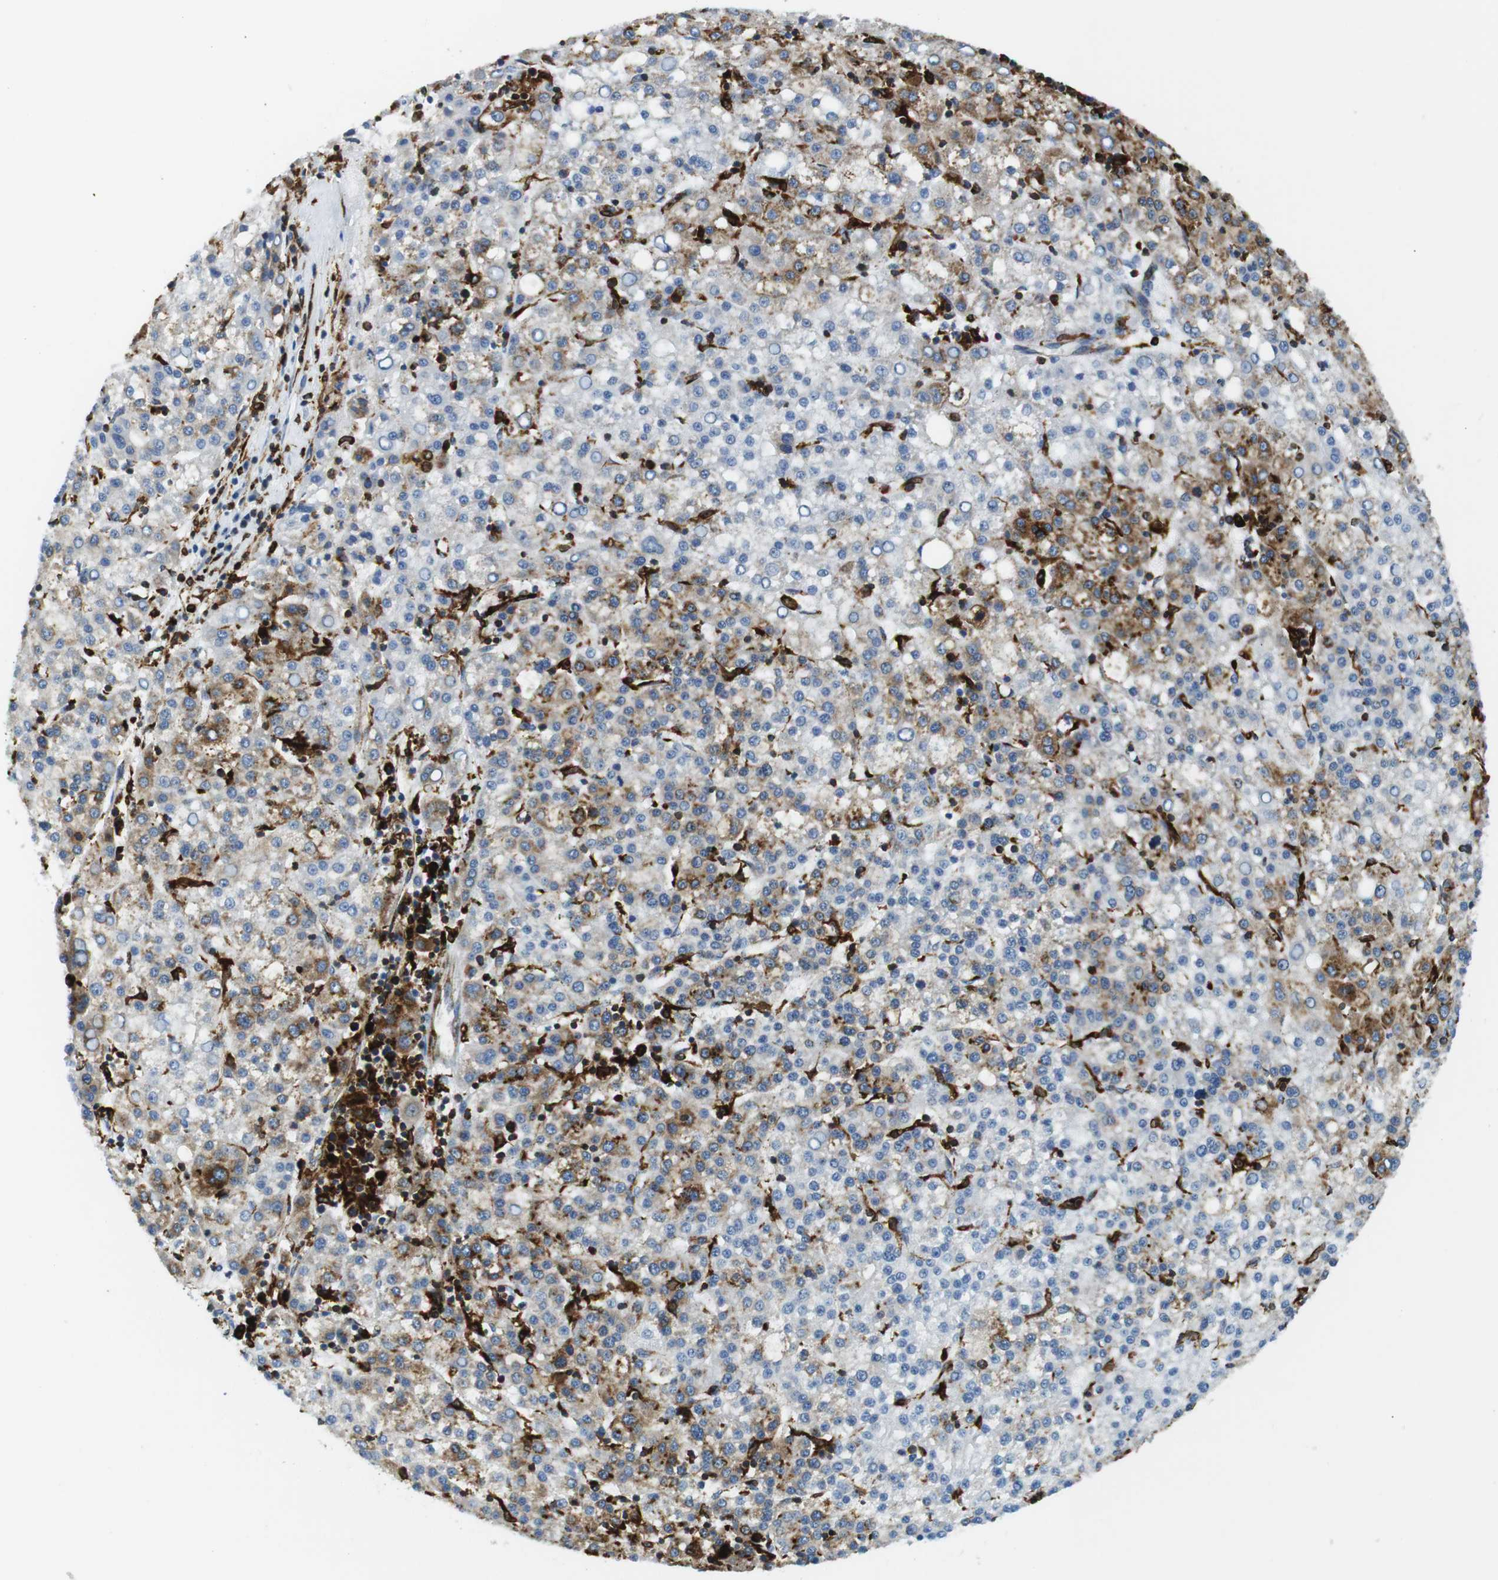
{"staining": {"intensity": "strong", "quantity": "25%-75%", "location": "cytoplasmic/membranous"}, "tissue": "liver cancer", "cell_type": "Tumor cells", "image_type": "cancer", "snomed": [{"axis": "morphology", "description": "Carcinoma, Hepatocellular, NOS"}, {"axis": "topography", "description": "Liver"}], "caption": "Tumor cells show strong cytoplasmic/membranous staining in about 25%-75% of cells in liver cancer (hepatocellular carcinoma).", "gene": "CIITA", "patient": {"sex": "female", "age": 58}}